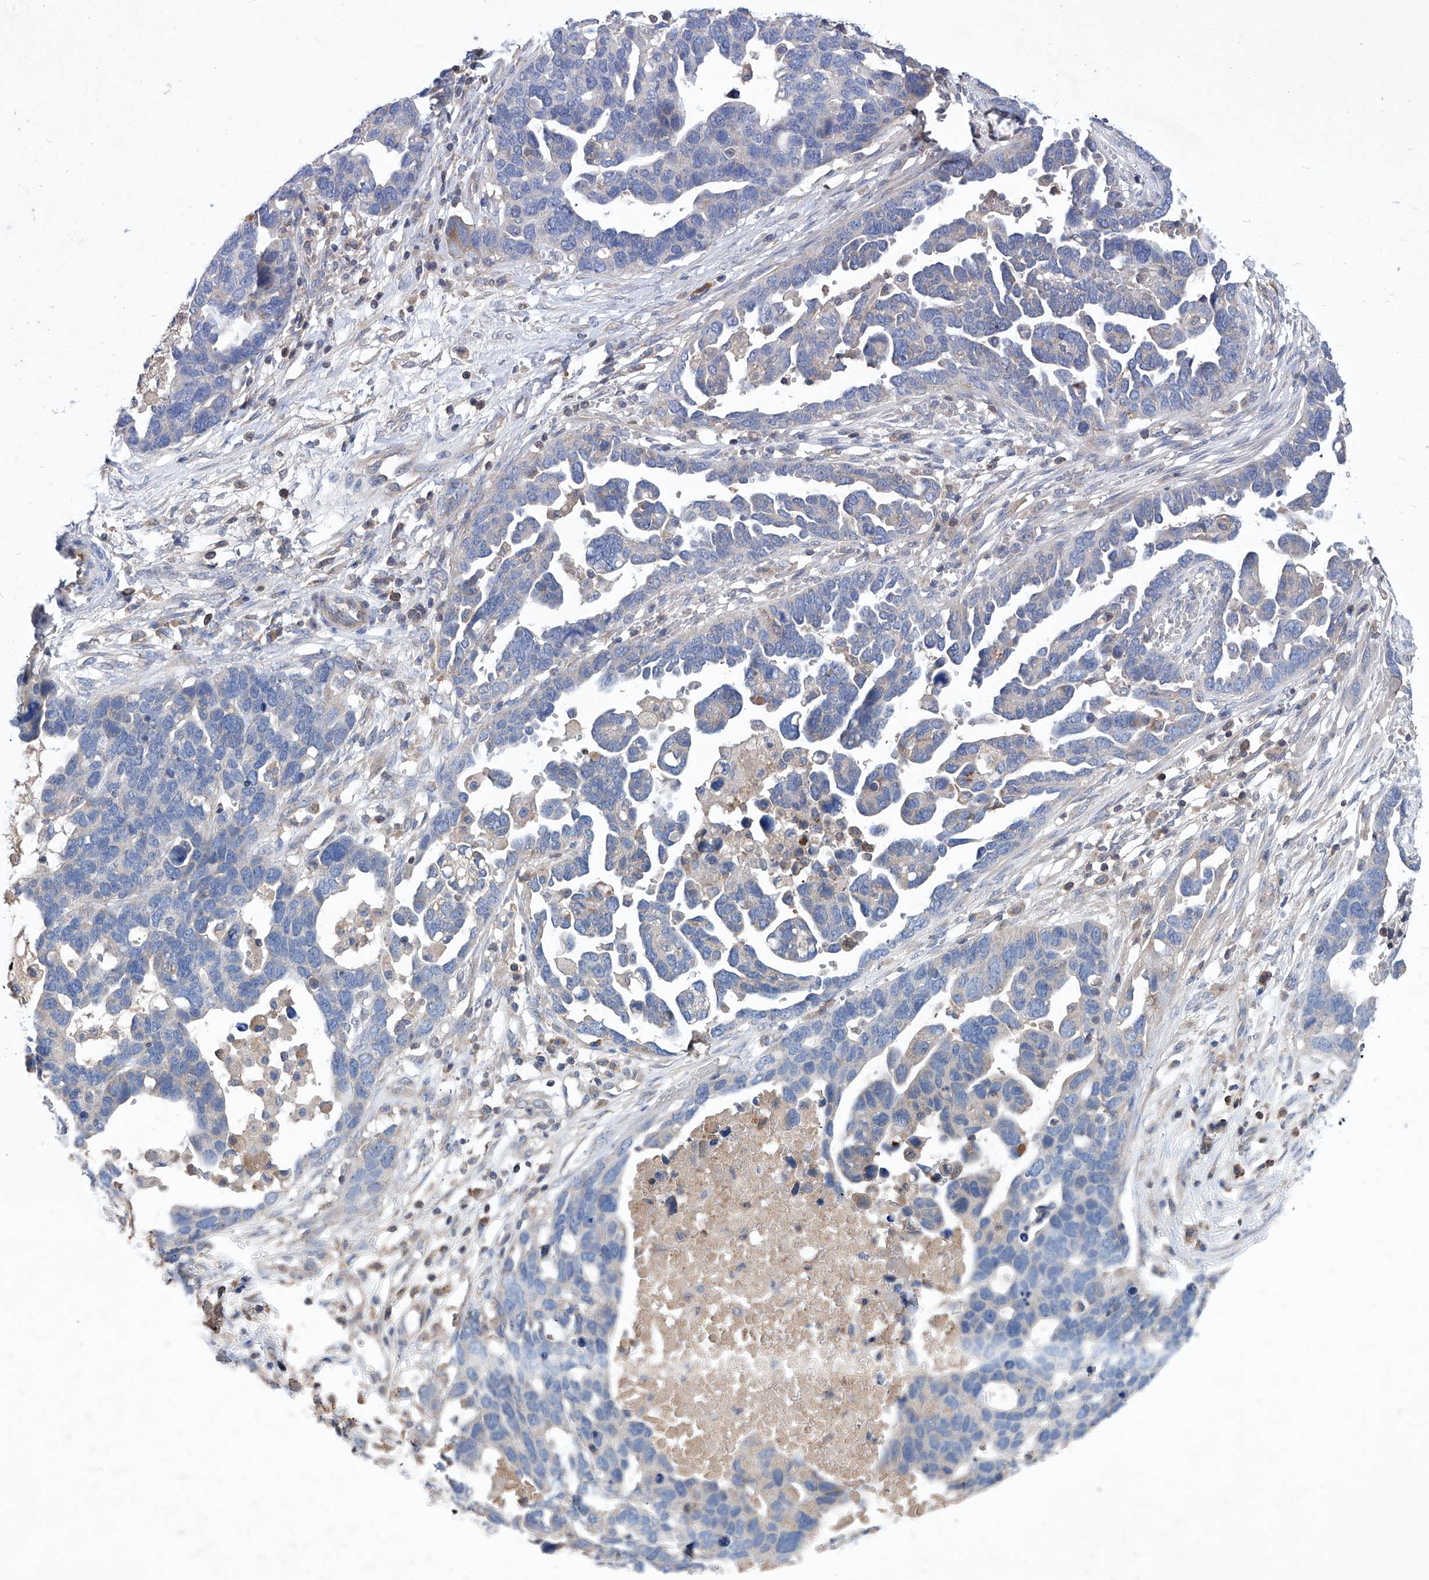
{"staining": {"intensity": "negative", "quantity": "none", "location": "none"}, "tissue": "ovarian cancer", "cell_type": "Tumor cells", "image_type": "cancer", "snomed": [{"axis": "morphology", "description": "Cystadenocarcinoma, serous, NOS"}, {"axis": "topography", "description": "Ovary"}], "caption": "Photomicrograph shows no significant protein positivity in tumor cells of serous cystadenocarcinoma (ovarian).", "gene": "EPHA8", "patient": {"sex": "female", "age": 54}}